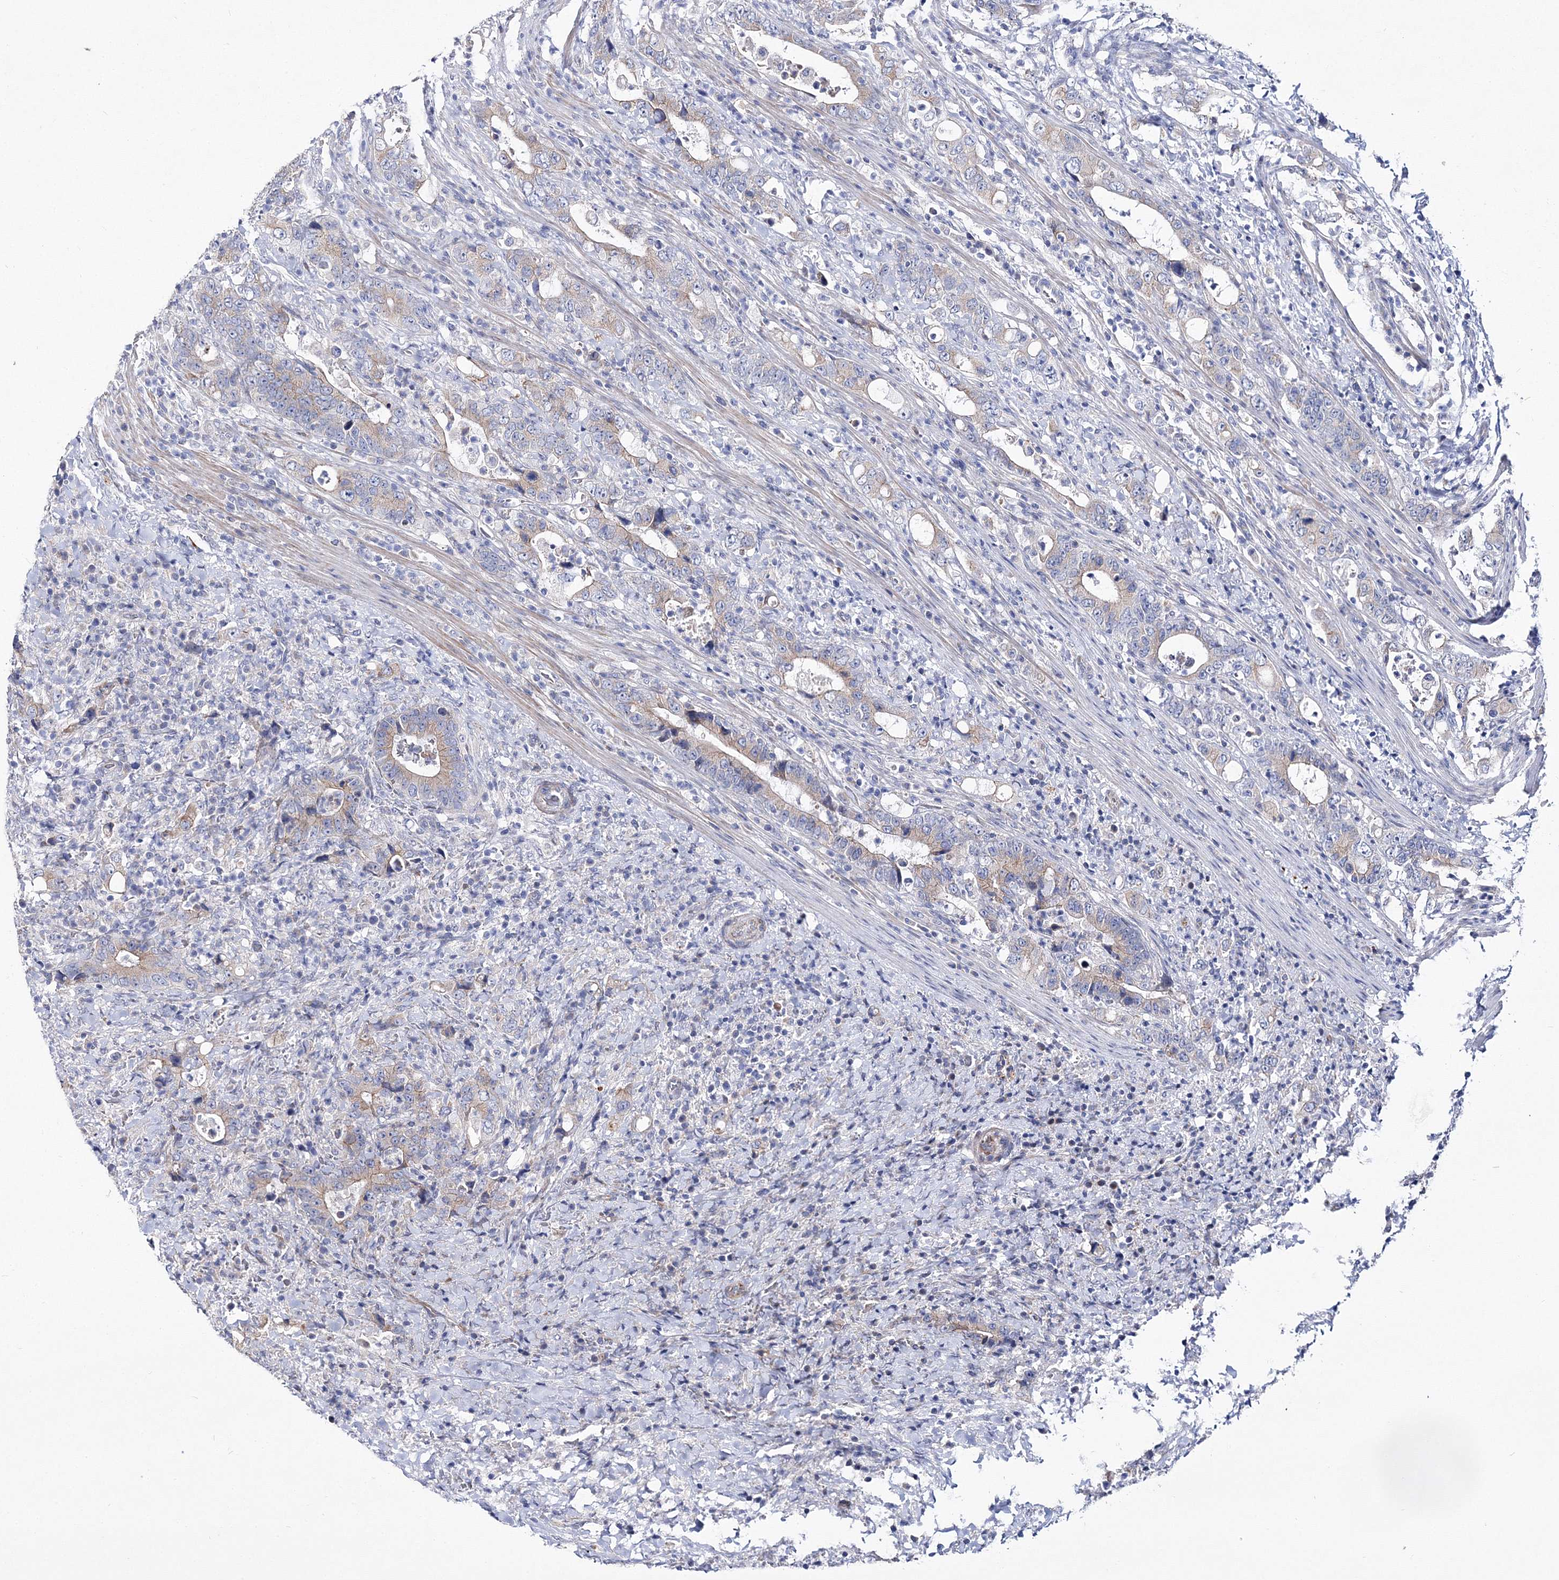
{"staining": {"intensity": "weak", "quantity": "<25%", "location": "cytoplasmic/membranous"}, "tissue": "colorectal cancer", "cell_type": "Tumor cells", "image_type": "cancer", "snomed": [{"axis": "morphology", "description": "Adenocarcinoma, NOS"}, {"axis": "topography", "description": "Colon"}], "caption": "Tumor cells show no significant expression in colorectal cancer (adenocarcinoma).", "gene": "ARHGAP32", "patient": {"sex": "female", "age": 75}}